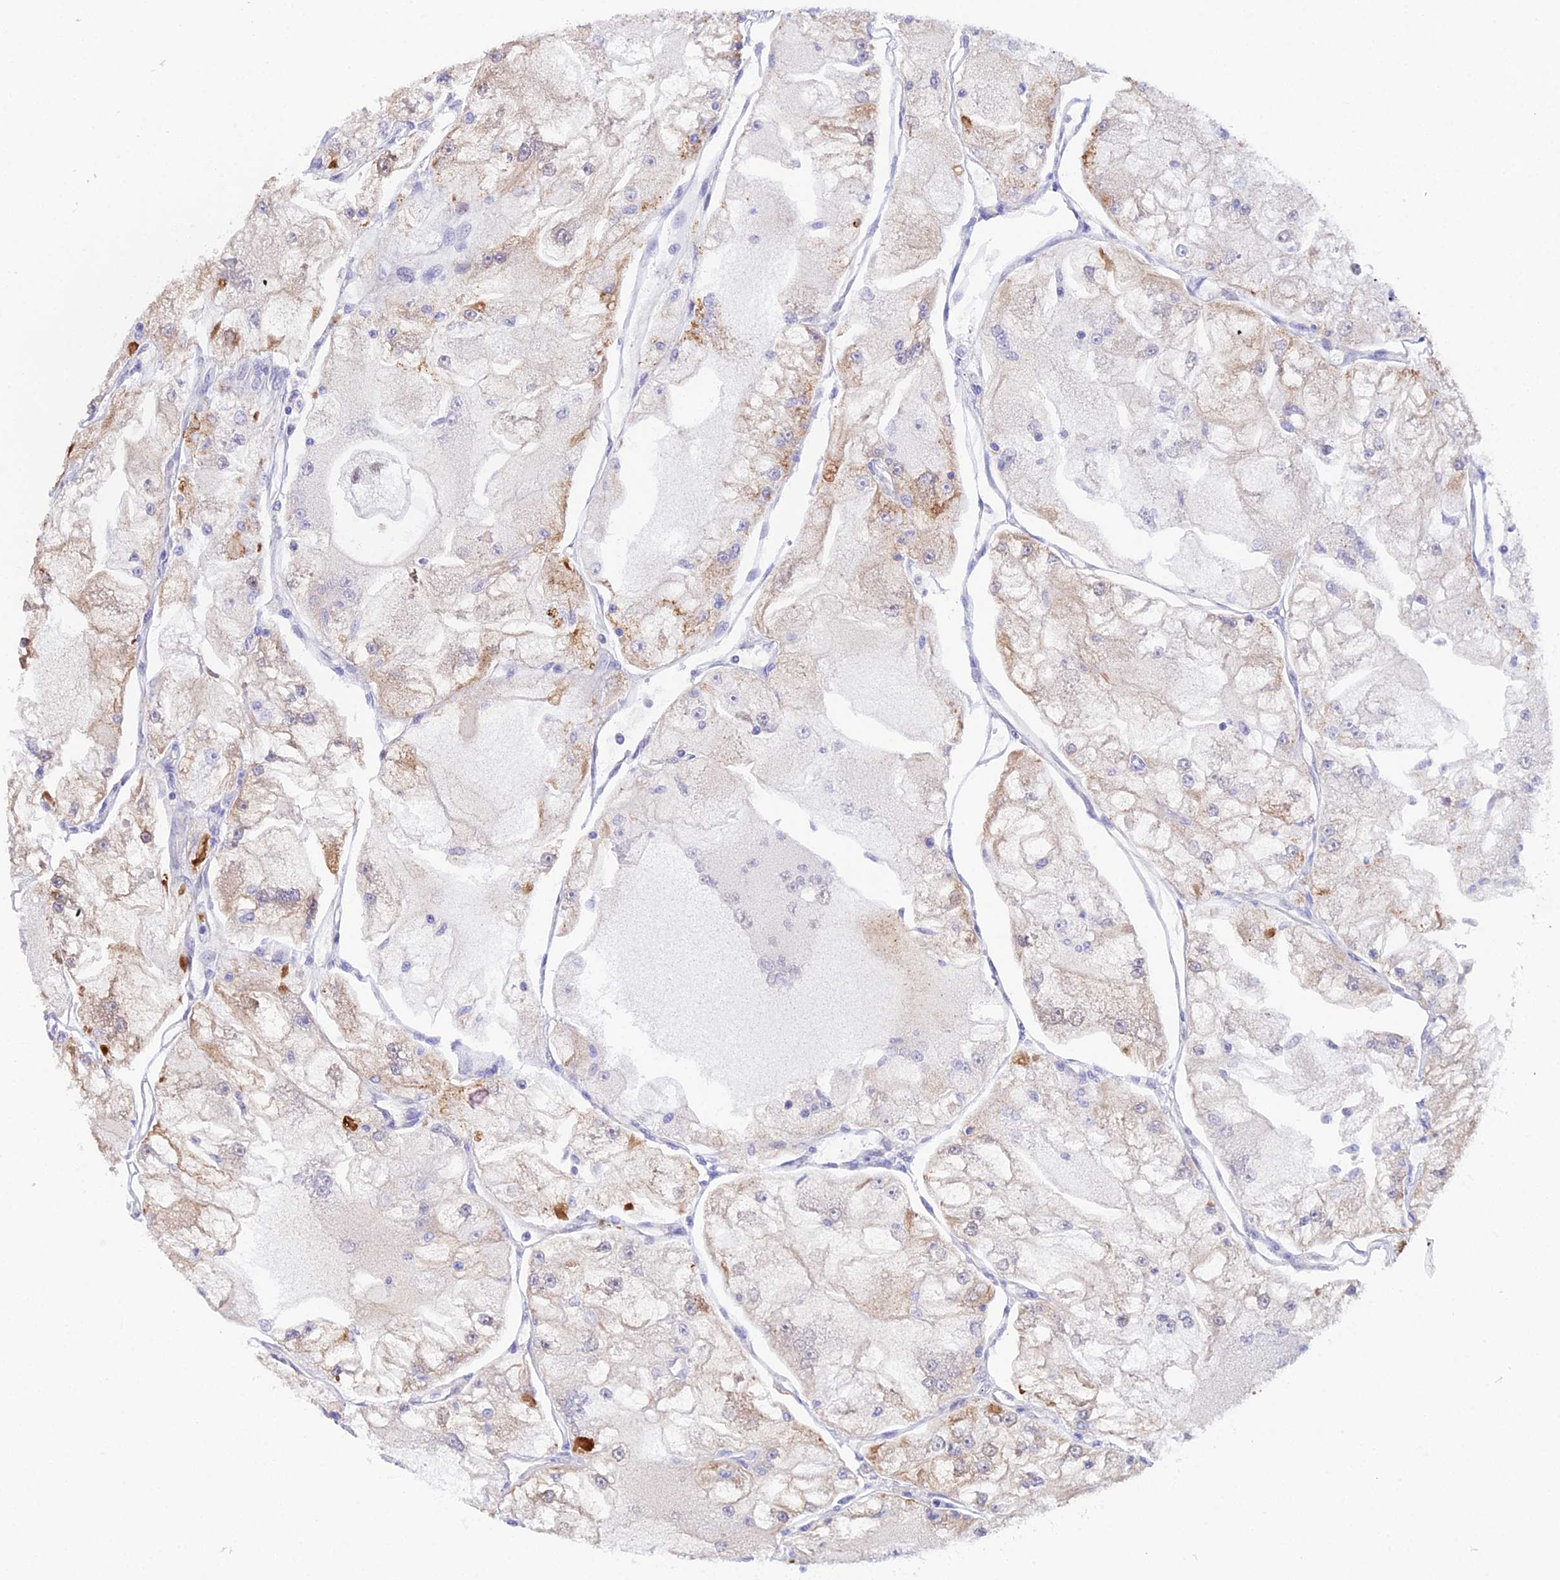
{"staining": {"intensity": "moderate", "quantity": "<25%", "location": "cytoplasmic/membranous"}, "tissue": "renal cancer", "cell_type": "Tumor cells", "image_type": "cancer", "snomed": [{"axis": "morphology", "description": "Adenocarcinoma, NOS"}, {"axis": "topography", "description": "Kidney"}], "caption": "Immunohistochemistry (IHC) image of neoplastic tissue: adenocarcinoma (renal) stained using IHC shows low levels of moderate protein expression localized specifically in the cytoplasmic/membranous of tumor cells, appearing as a cytoplasmic/membranous brown color.", "gene": "MXRA7", "patient": {"sex": "female", "age": 72}}